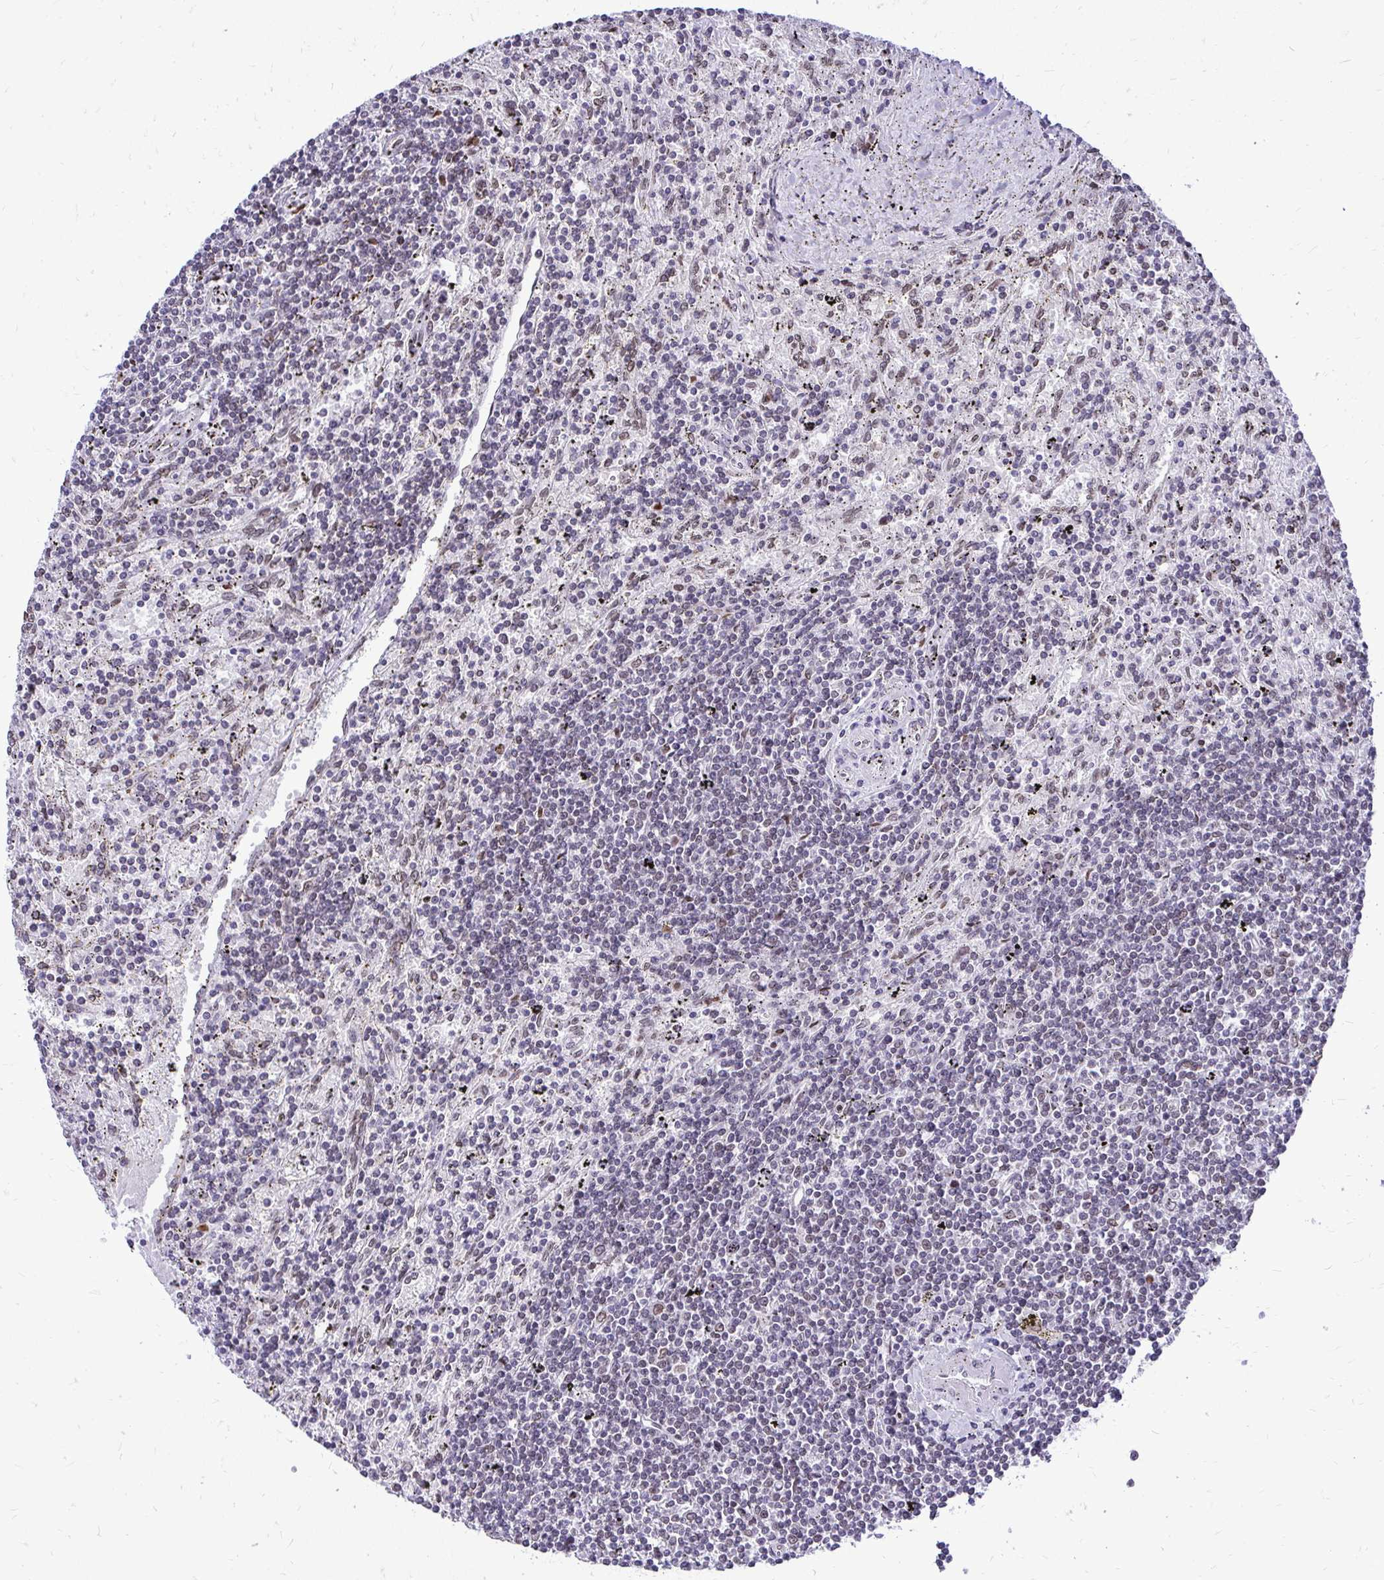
{"staining": {"intensity": "negative", "quantity": "none", "location": "none"}, "tissue": "lymphoma", "cell_type": "Tumor cells", "image_type": "cancer", "snomed": [{"axis": "morphology", "description": "Malignant lymphoma, non-Hodgkin's type, Low grade"}, {"axis": "topography", "description": "Spleen"}], "caption": "DAB (3,3'-diaminobenzidine) immunohistochemical staining of lymphoma shows no significant expression in tumor cells.", "gene": "BANF1", "patient": {"sex": "male", "age": 76}}